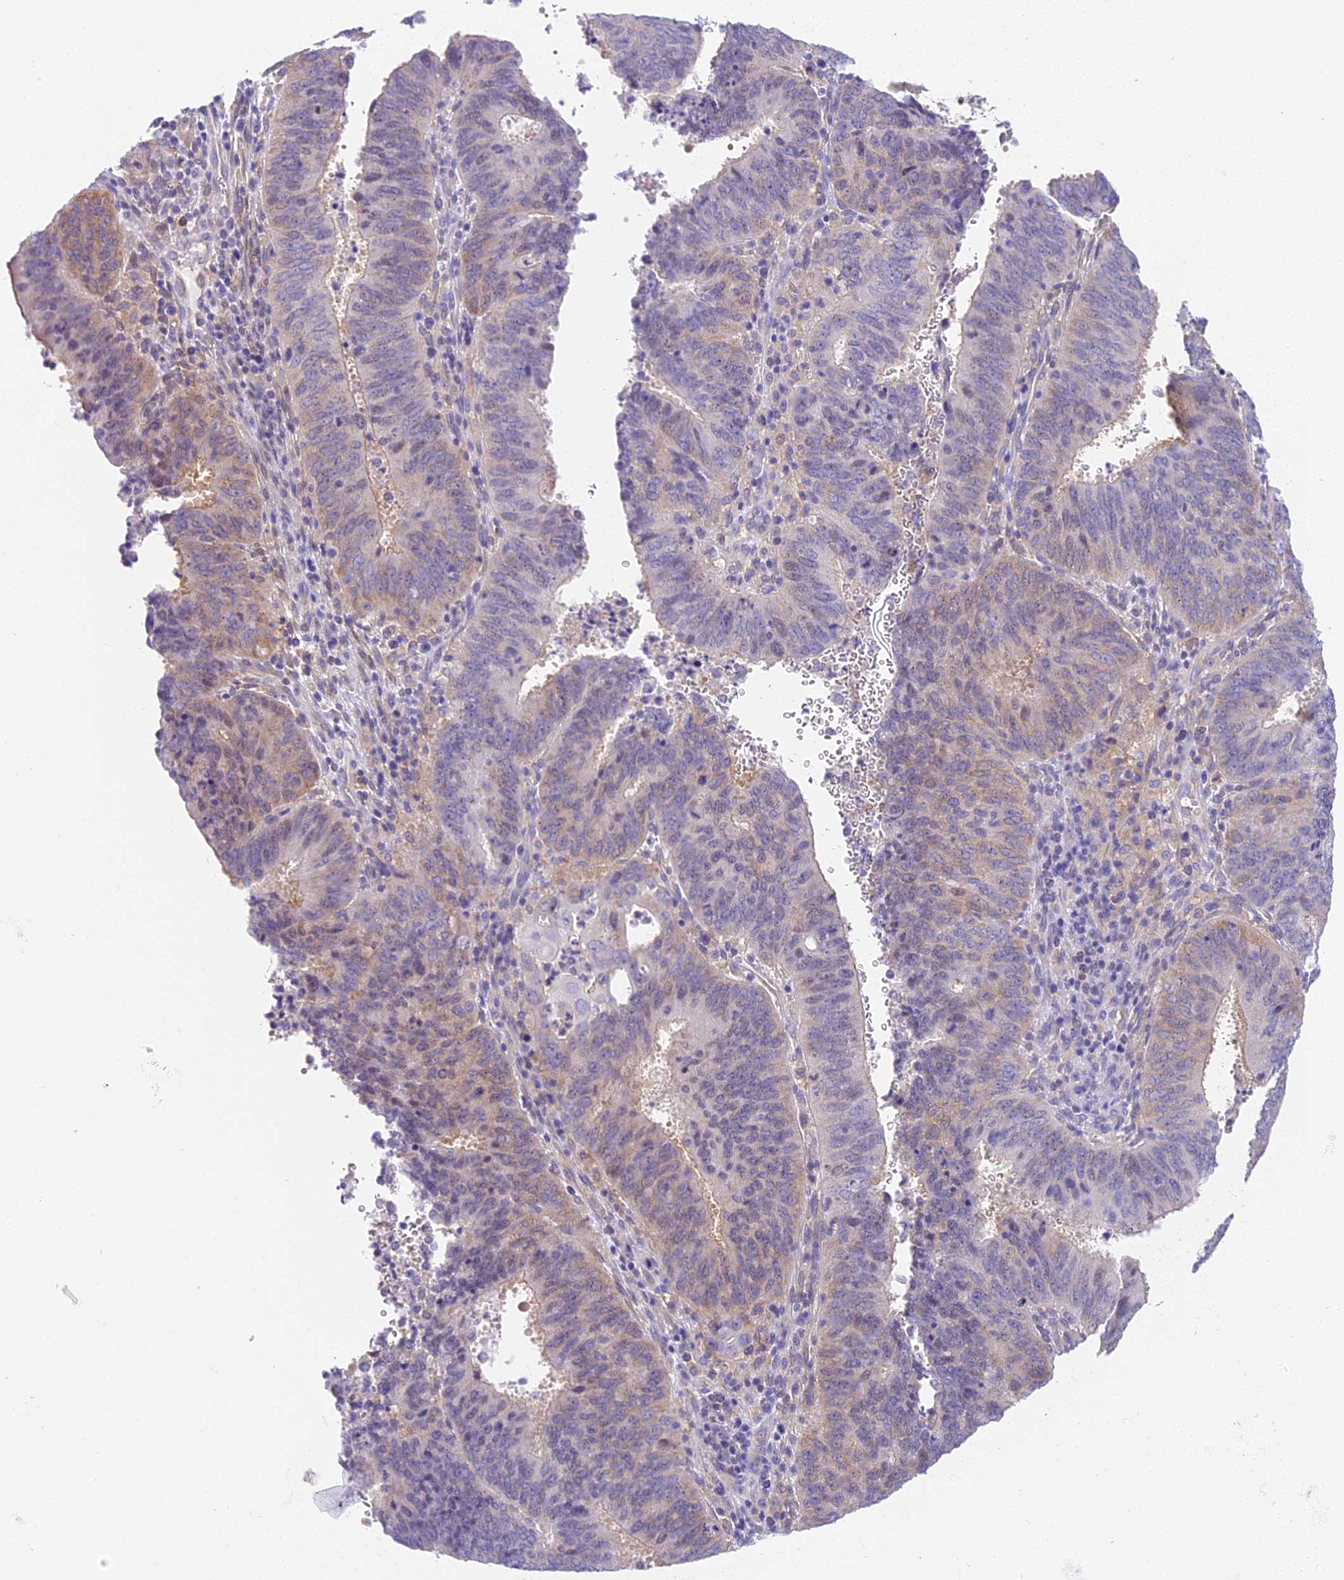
{"staining": {"intensity": "weak", "quantity": "<25%", "location": "cytoplasmic/membranous"}, "tissue": "cervical cancer", "cell_type": "Tumor cells", "image_type": "cancer", "snomed": [{"axis": "morphology", "description": "Adenocarcinoma, NOS"}, {"axis": "topography", "description": "Cervix"}], "caption": "The micrograph reveals no staining of tumor cells in cervical cancer.", "gene": "HOMER3", "patient": {"sex": "female", "age": 44}}